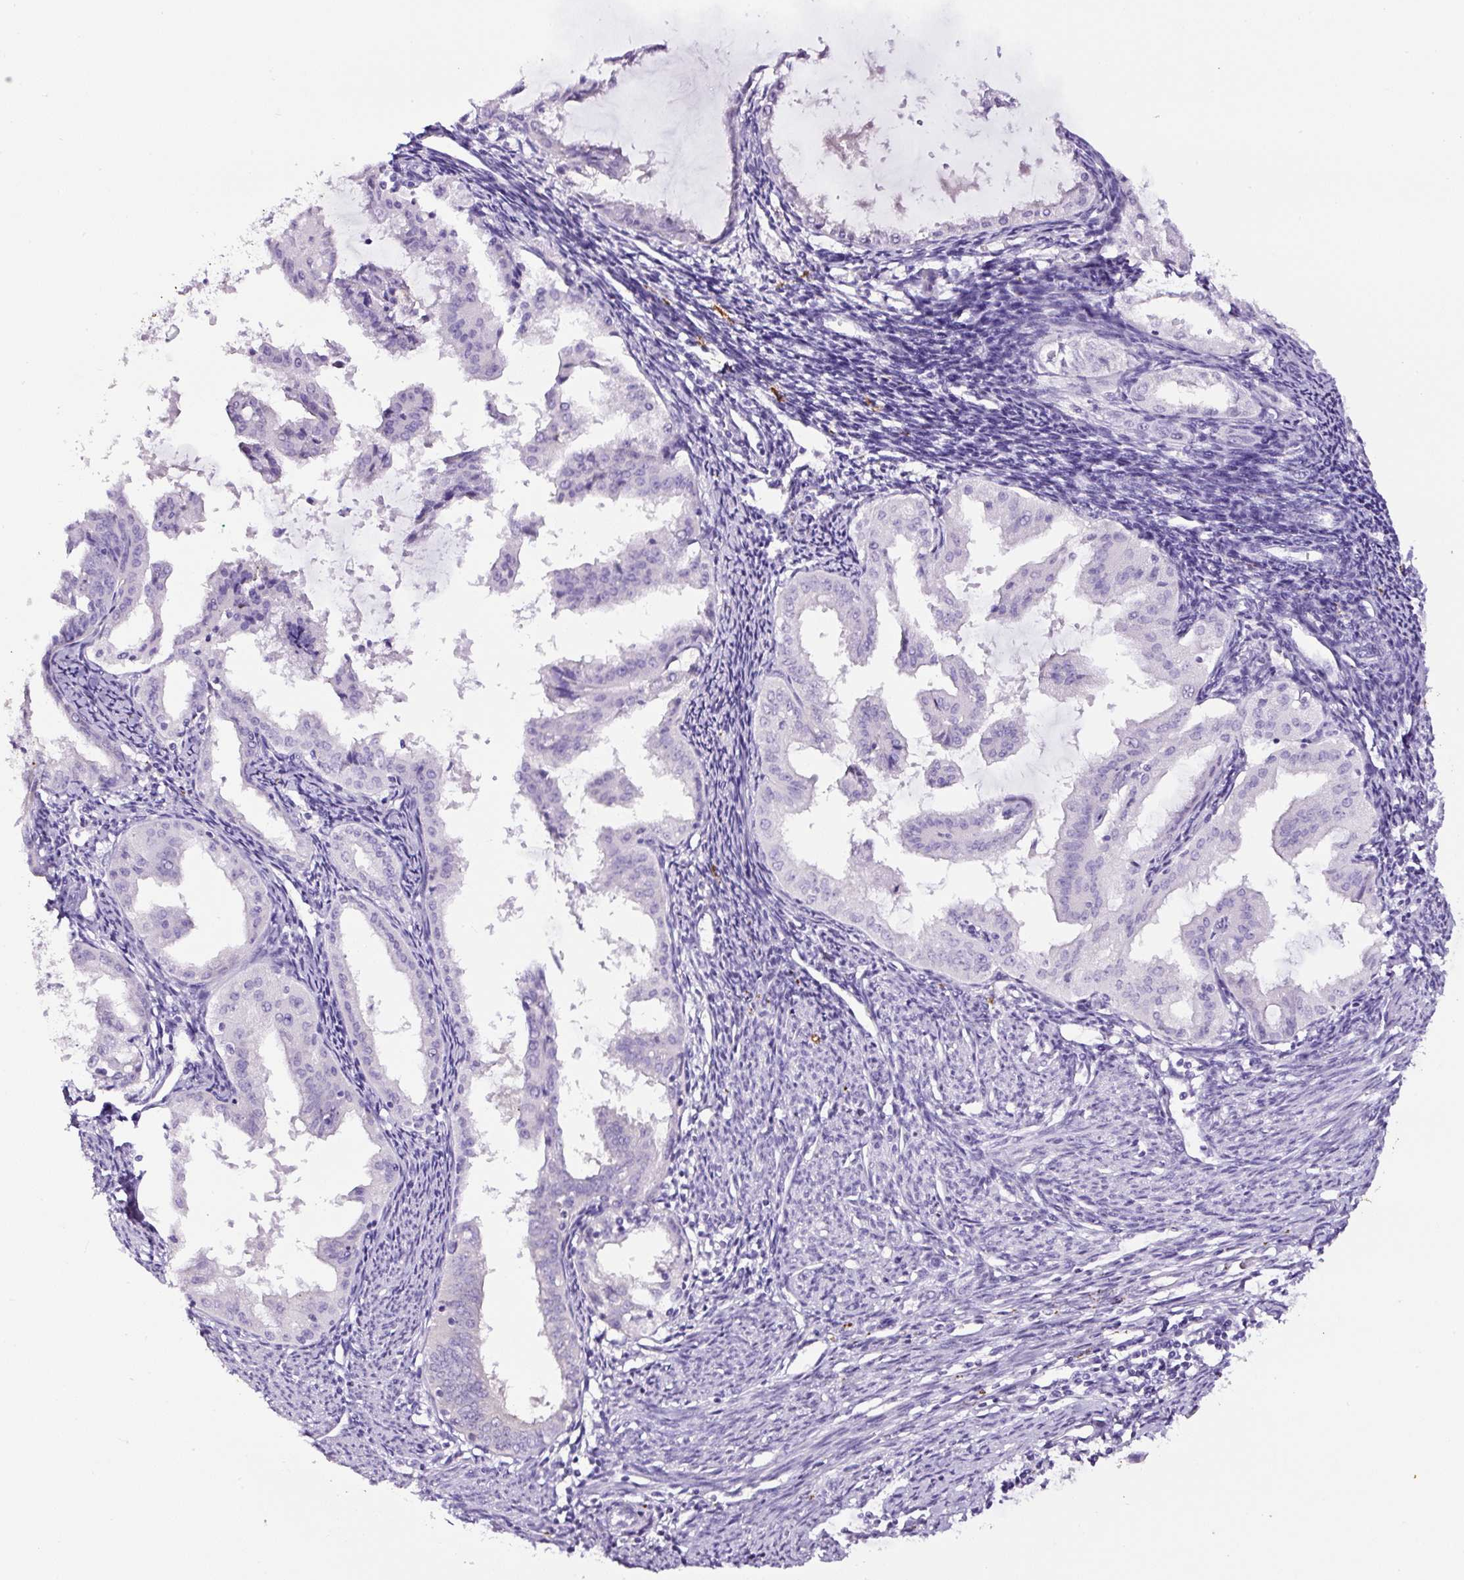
{"staining": {"intensity": "negative", "quantity": "none", "location": "none"}, "tissue": "endometrial cancer", "cell_type": "Tumor cells", "image_type": "cancer", "snomed": [{"axis": "morphology", "description": "Adenocarcinoma, NOS"}, {"axis": "topography", "description": "Endometrium"}], "caption": "Histopathology image shows no protein expression in tumor cells of endometrial cancer tissue.", "gene": "SP8", "patient": {"sex": "female", "age": 70}}